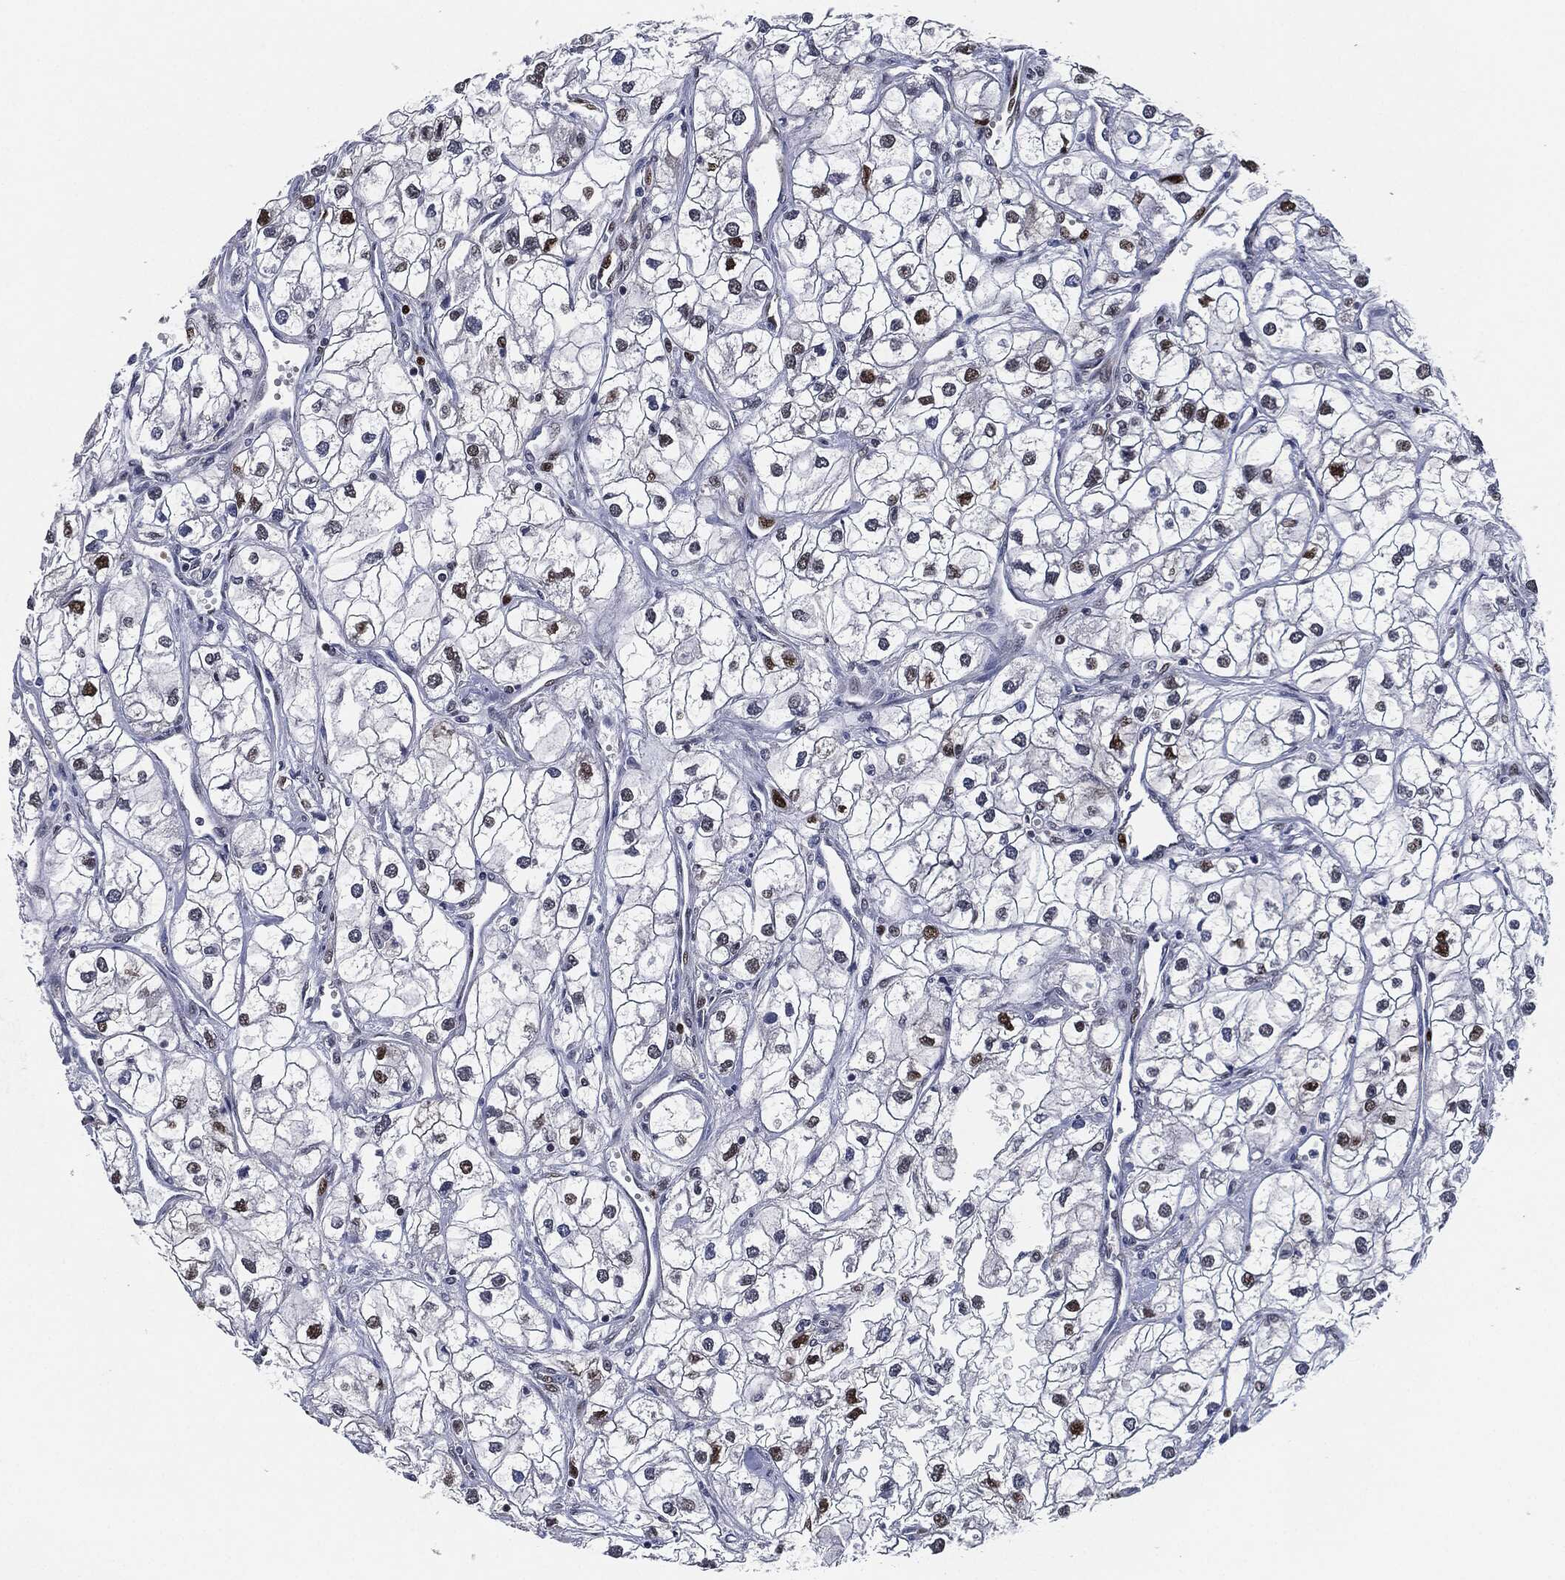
{"staining": {"intensity": "strong", "quantity": "<25%", "location": "nuclear"}, "tissue": "renal cancer", "cell_type": "Tumor cells", "image_type": "cancer", "snomed": [{"axis": "morphology", "description": "Adenocarcinoma, NOS"}, {"axis": "topography", "description": "Kidney"}], "caption": "A medium amount of strong nuclear staining is appreciated in approximately <25% of tumor cells in renal cancer tissue.", "gene": "PCNA", "patient": {"sex": "male", "age": 59}}